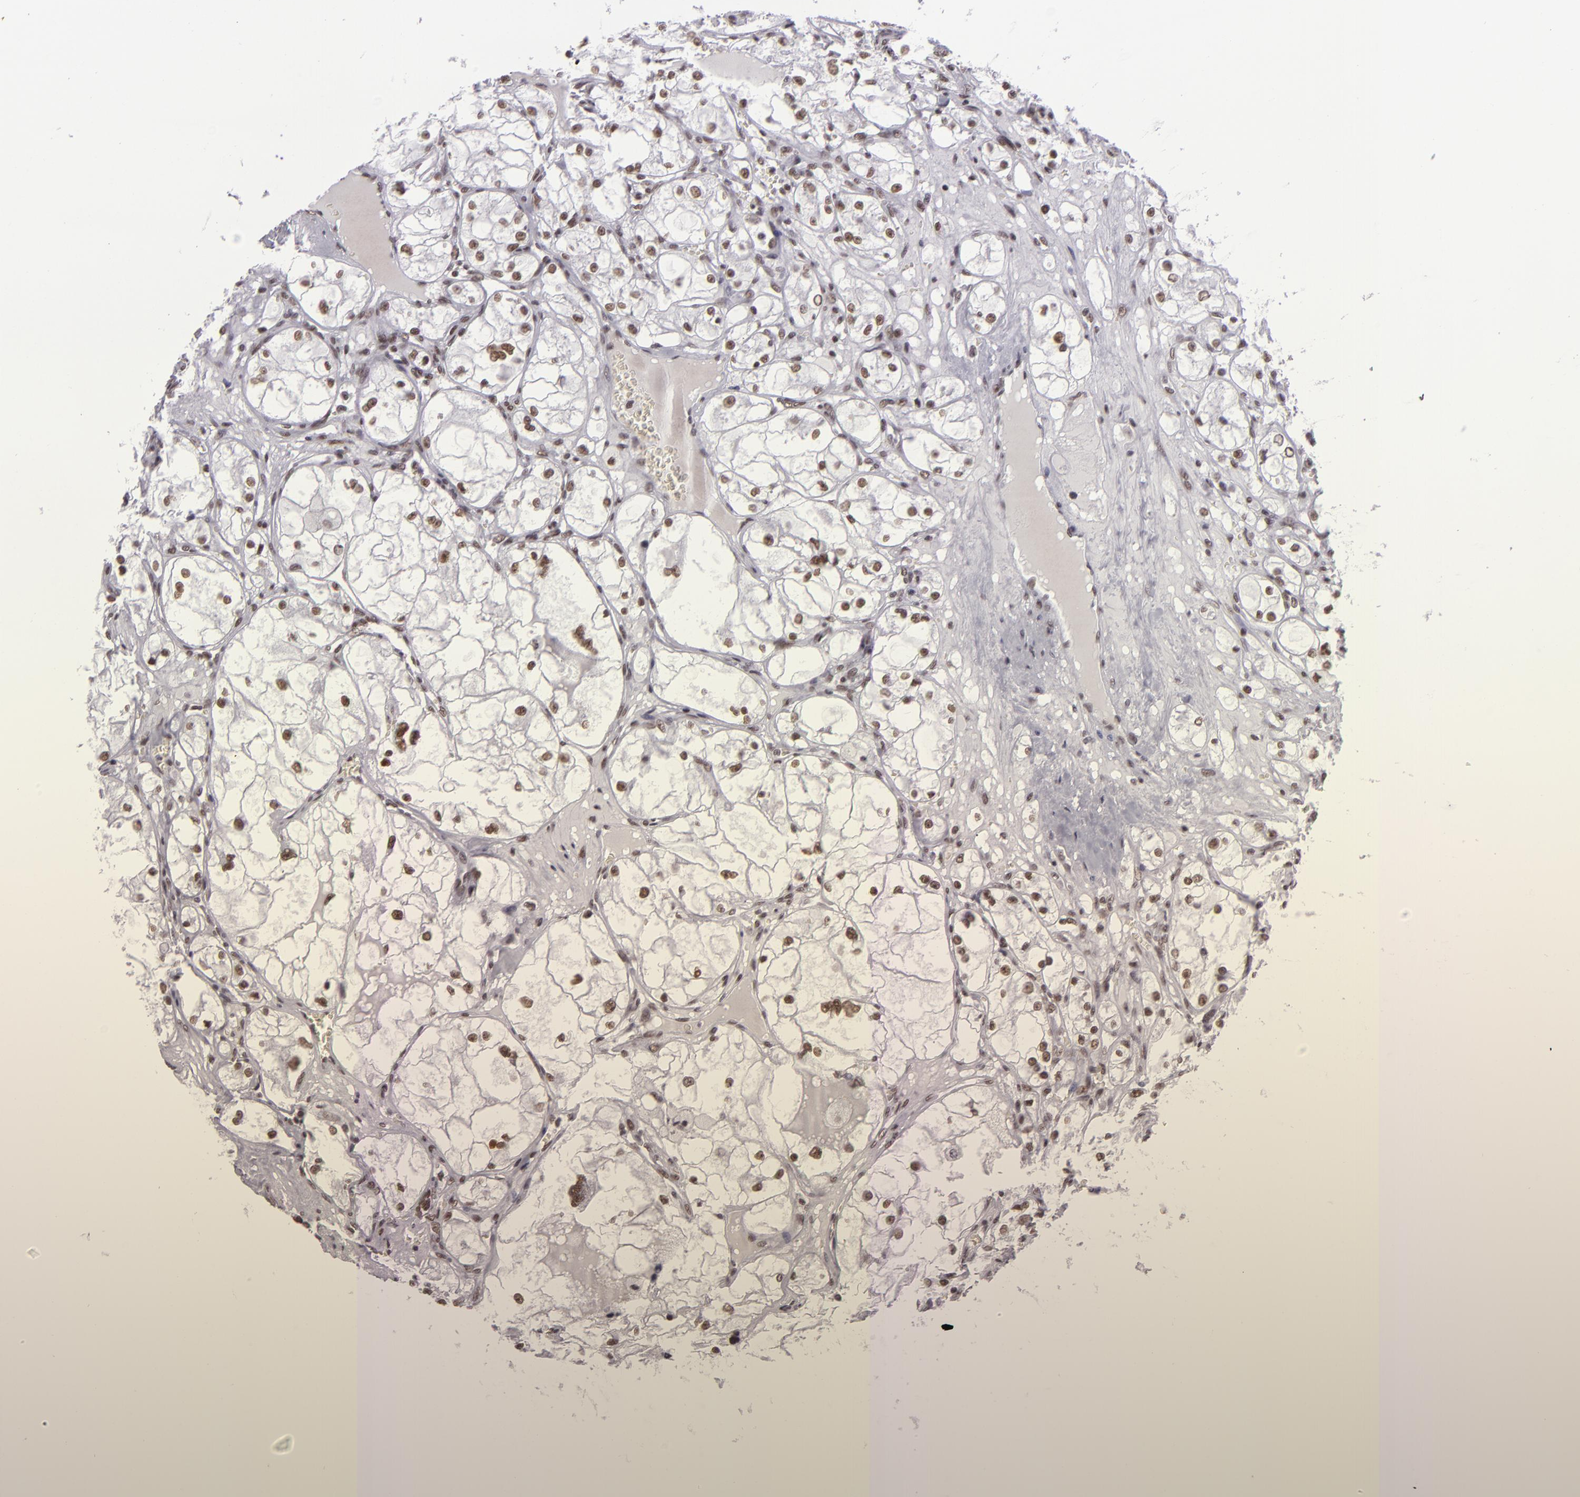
{"staining": {"intensity": "moderate", "quantity": ">75%", "location": "nuclear"}, "tissue": "renal cancer", "cell_type": "Tumor cells", "image_type": "cancer", "snomed": [{"axis": "morphology", "description": "Adenocarcinoma, NOS"}, {"axis": "topography", "description": "Kidney"}], "caption": "The immunohistochemical stain shows moderate nuclear staining in tumor cells of renal cancer tissue. Using DAB (3,3'-diaminobenzidine) (brown) and hematoxylin (blue) stains, captured at high magnification using brightfield microscopy.", "gene": "BRD8", "patient": {"sex": "male", "age": 61}}